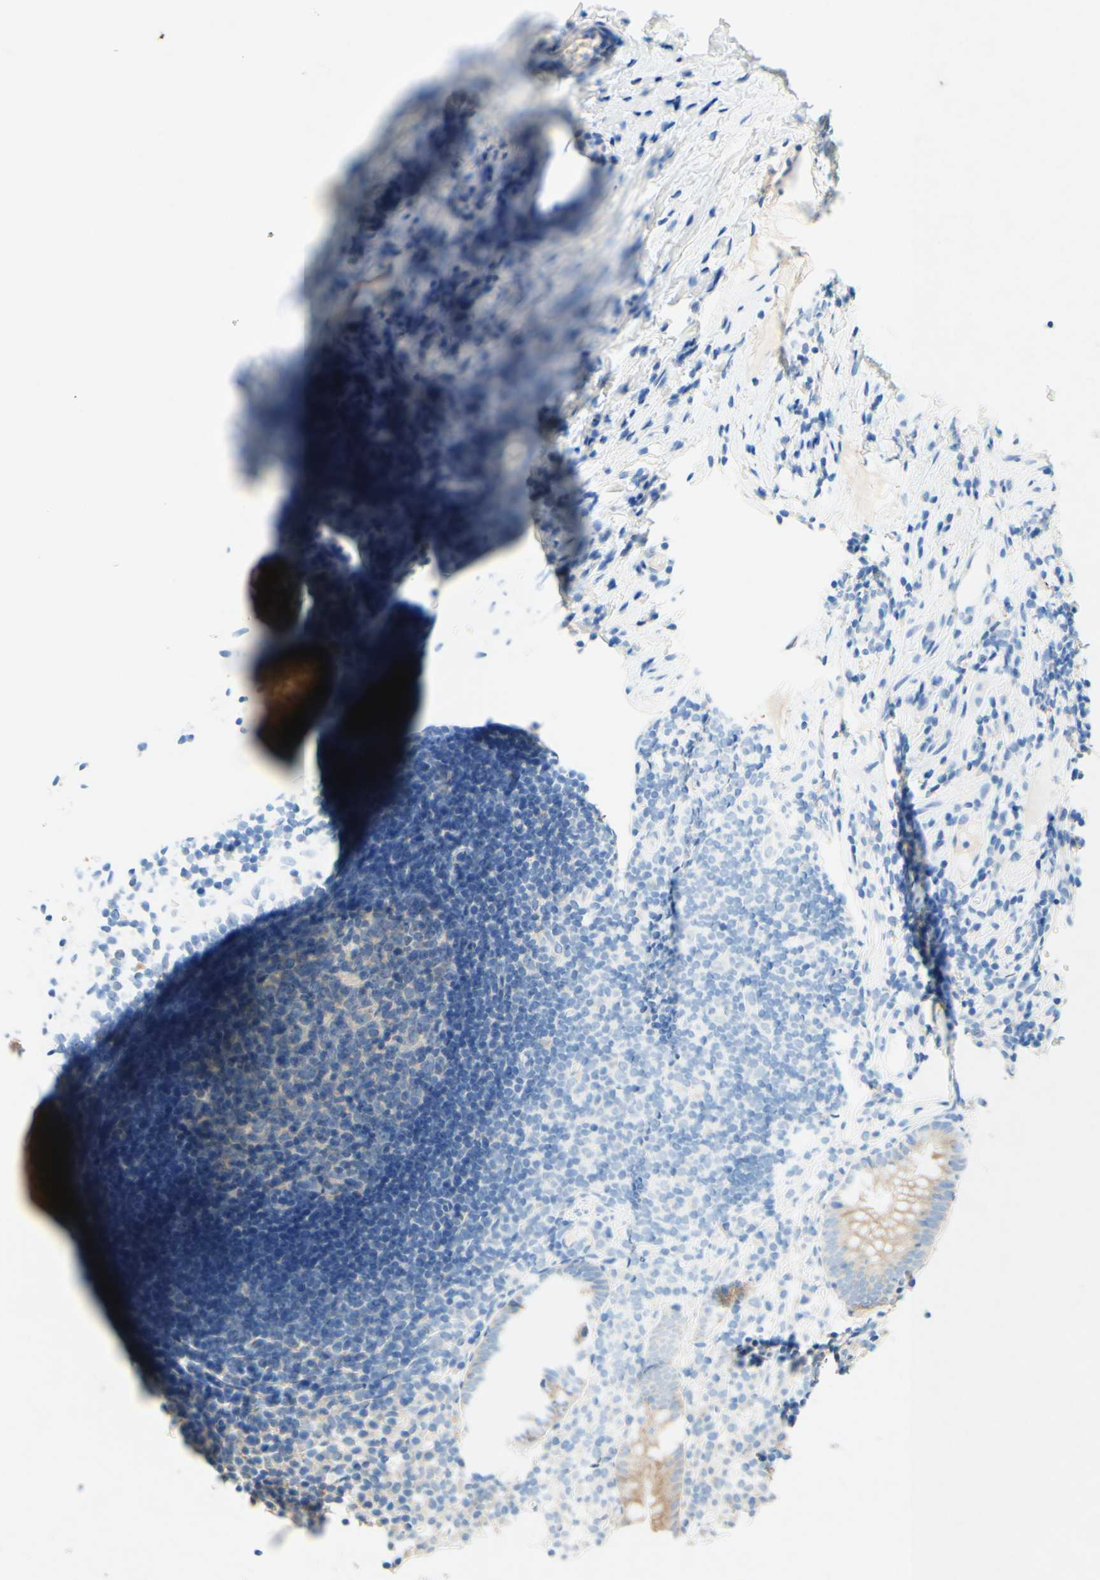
{"staining": {"intensity": "weak", "quantity": ">75%", "location": "cytoplasmic/membranous"}, "tissue": "appendix", "cell_type": "Glandular cells", "image_type": "normal", "snomed": [{"axis": "morphology", "description": "Normal tissue, NOS"}, {"axis": "topography", "description": "Appendix"}], "caption": "Immunohistochemical staining of benign appendix exhibits >75% levels of weak cytoplasmic/membranous protein staining in about >75% of glandular cells. Nuclei are stained in blue.", "gene": "SLC46A1", "patient": {"sex": "female", "age": 66}}